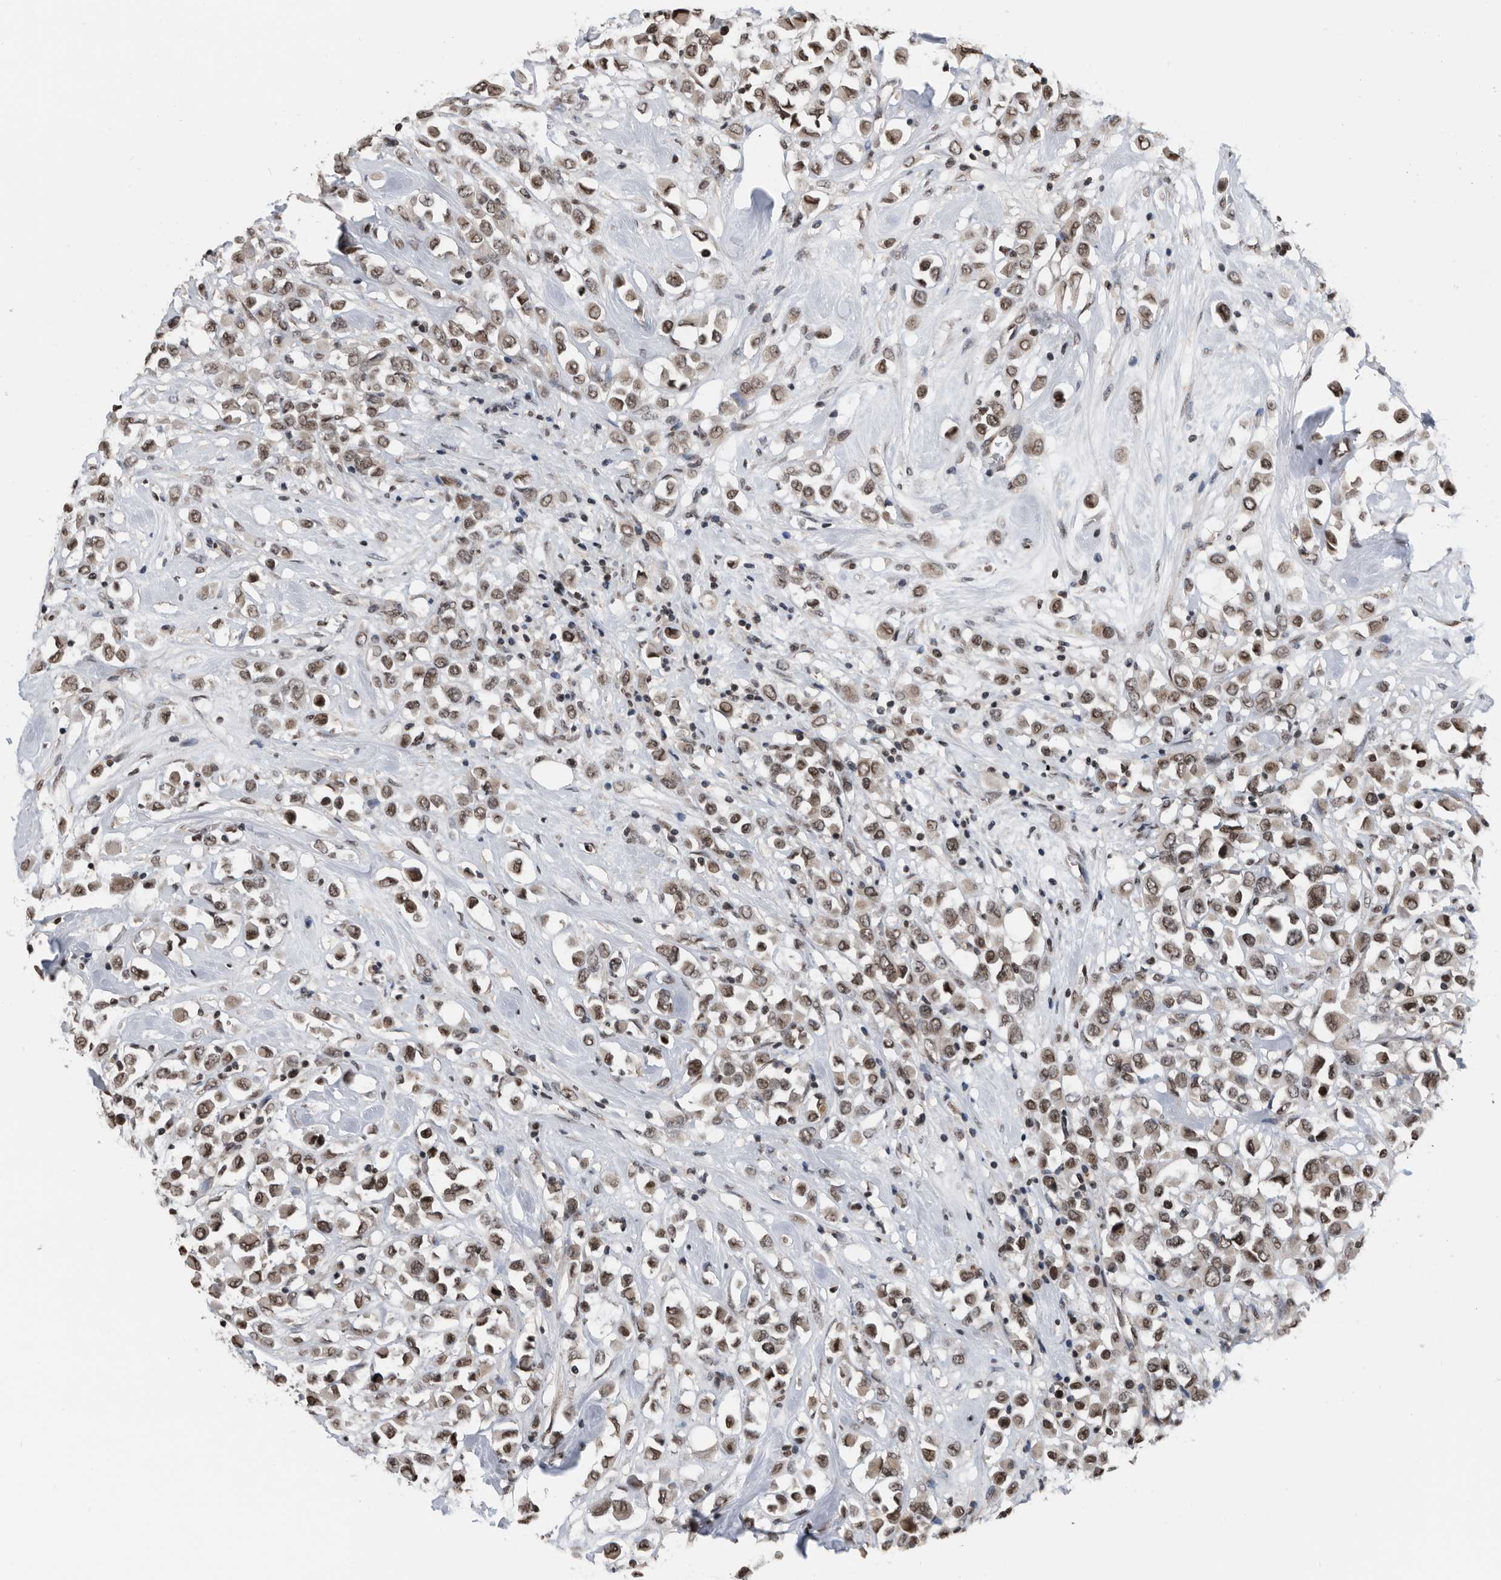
{"staining": {"intensity": "moderate", "quantity": ">75%", "location": "nuclear"}, "tissue": "breast cancer", "cell_type": "Tumor cells", "image_type": "cancer", "snomed": [{"axis": "morphology", "description": "Duct carcinoma"}, {"axis": "topography", "description": "Breast"}], "caption": "Brown immunohistochemical staining in human breast cancer exhibits moderate nuclear staining in about >75% of tumor cells. The staining was performed using DAB (3,3'-diaminobenzidine) to visualize the protein expression in brown, while the nuclei were stained in blue with hematoxylin (Magnification: 20x).", "gene": "SNRNP48", "patient": {"sex": "female", "age": 61}}